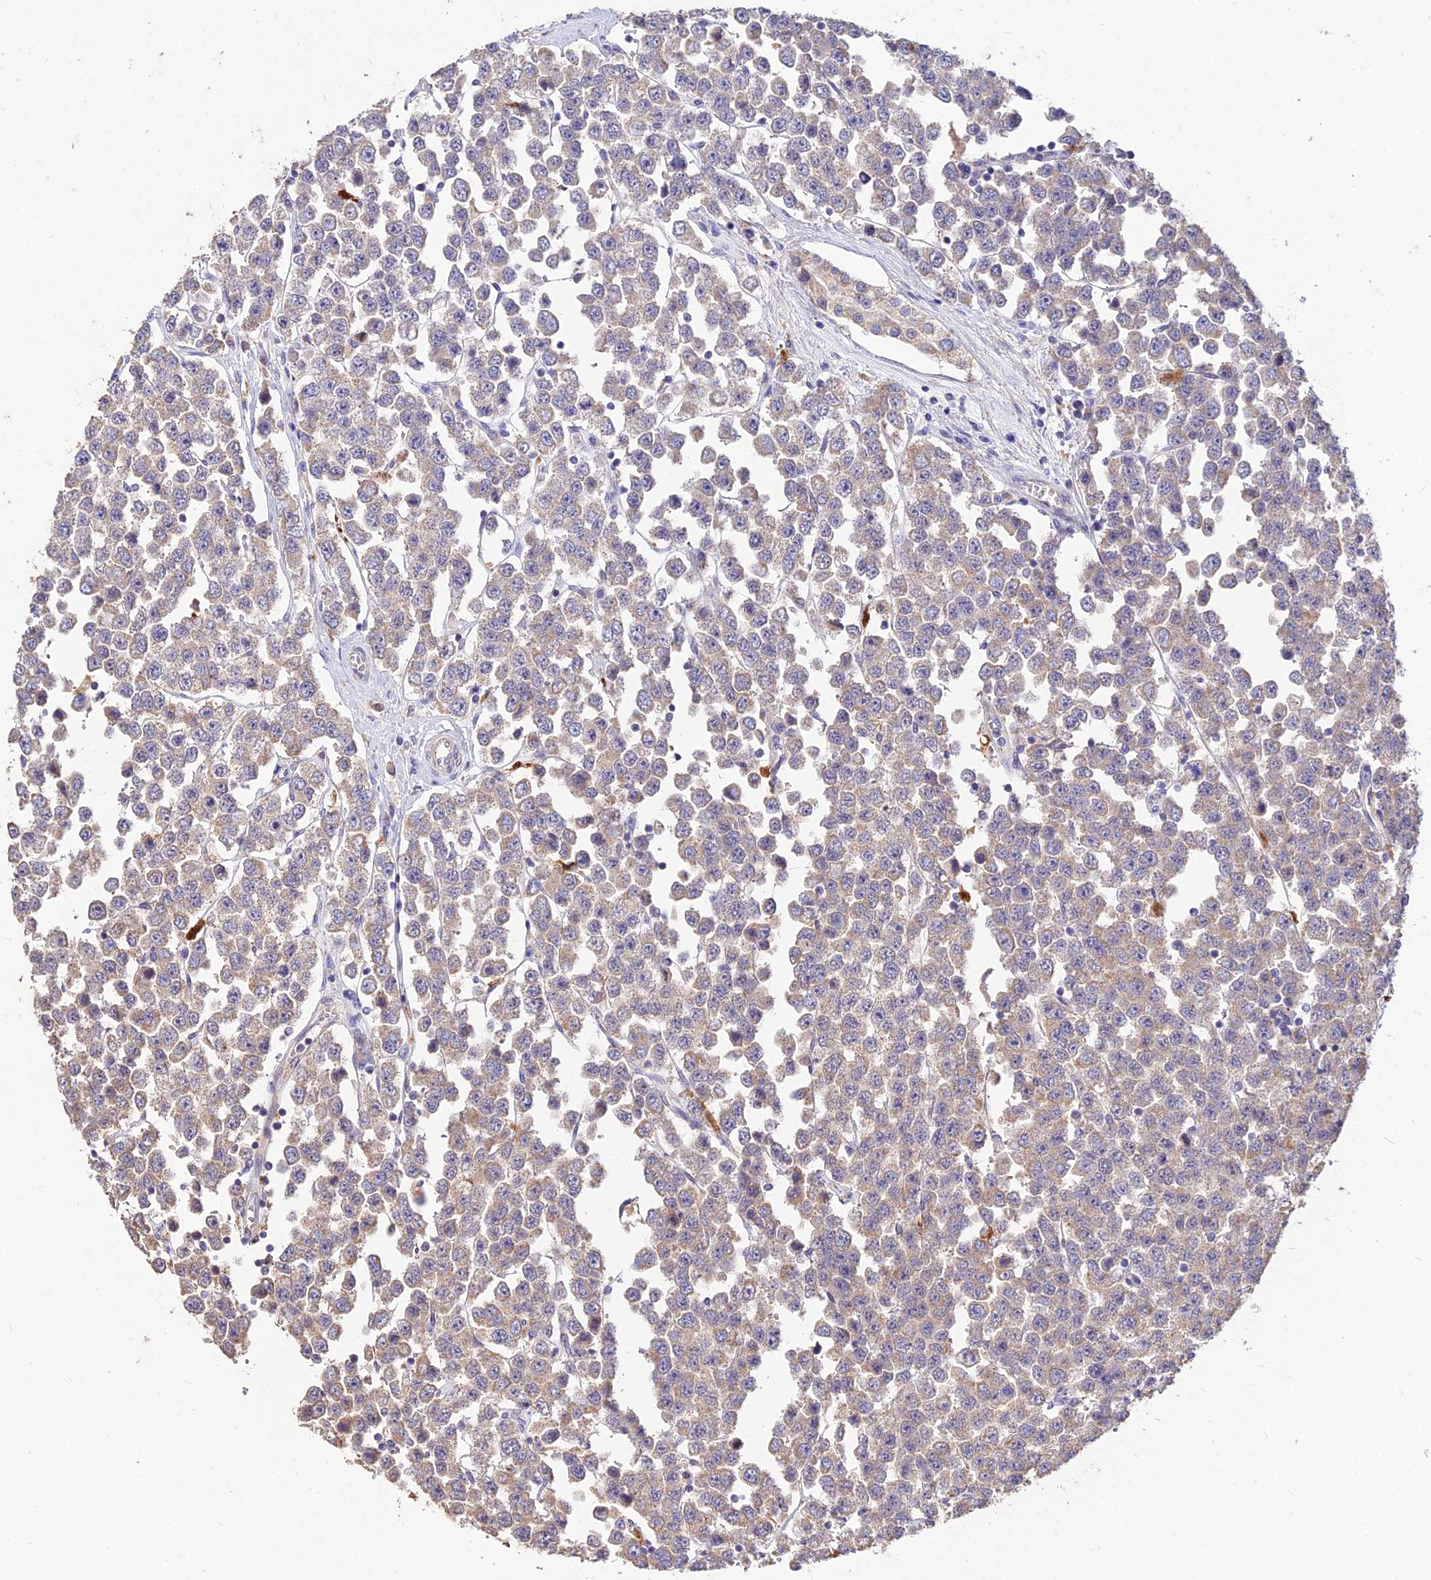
{"staining": {"intensity": "weak", "quantity": ">75%", "location": "cytoplasmic/membranous"}, "tissue": "testis cancer", "cell_type": "Tumor cells", "image_type": "cancer", "snomed": [{"axis": "morphology", "description": "Seminoma, NOS"}, {"axis": "topography", "description": "Testis"}], "caption": "Immunohistochemistry staining of testis cancer (seminoma), which shows low levels of weak cytoplasmic/membranous positivity in about >75% of tumor cells indicating weak cytoplasmic/membranous protein expression. The staining was performed using DAB (3,3'-diaminobenzidine) (brown) for protein detection and nuclei were counterstained in hematoxylin (blue).", "gene": "SDHD", "patient": {"sex": "male", "age": 28}}